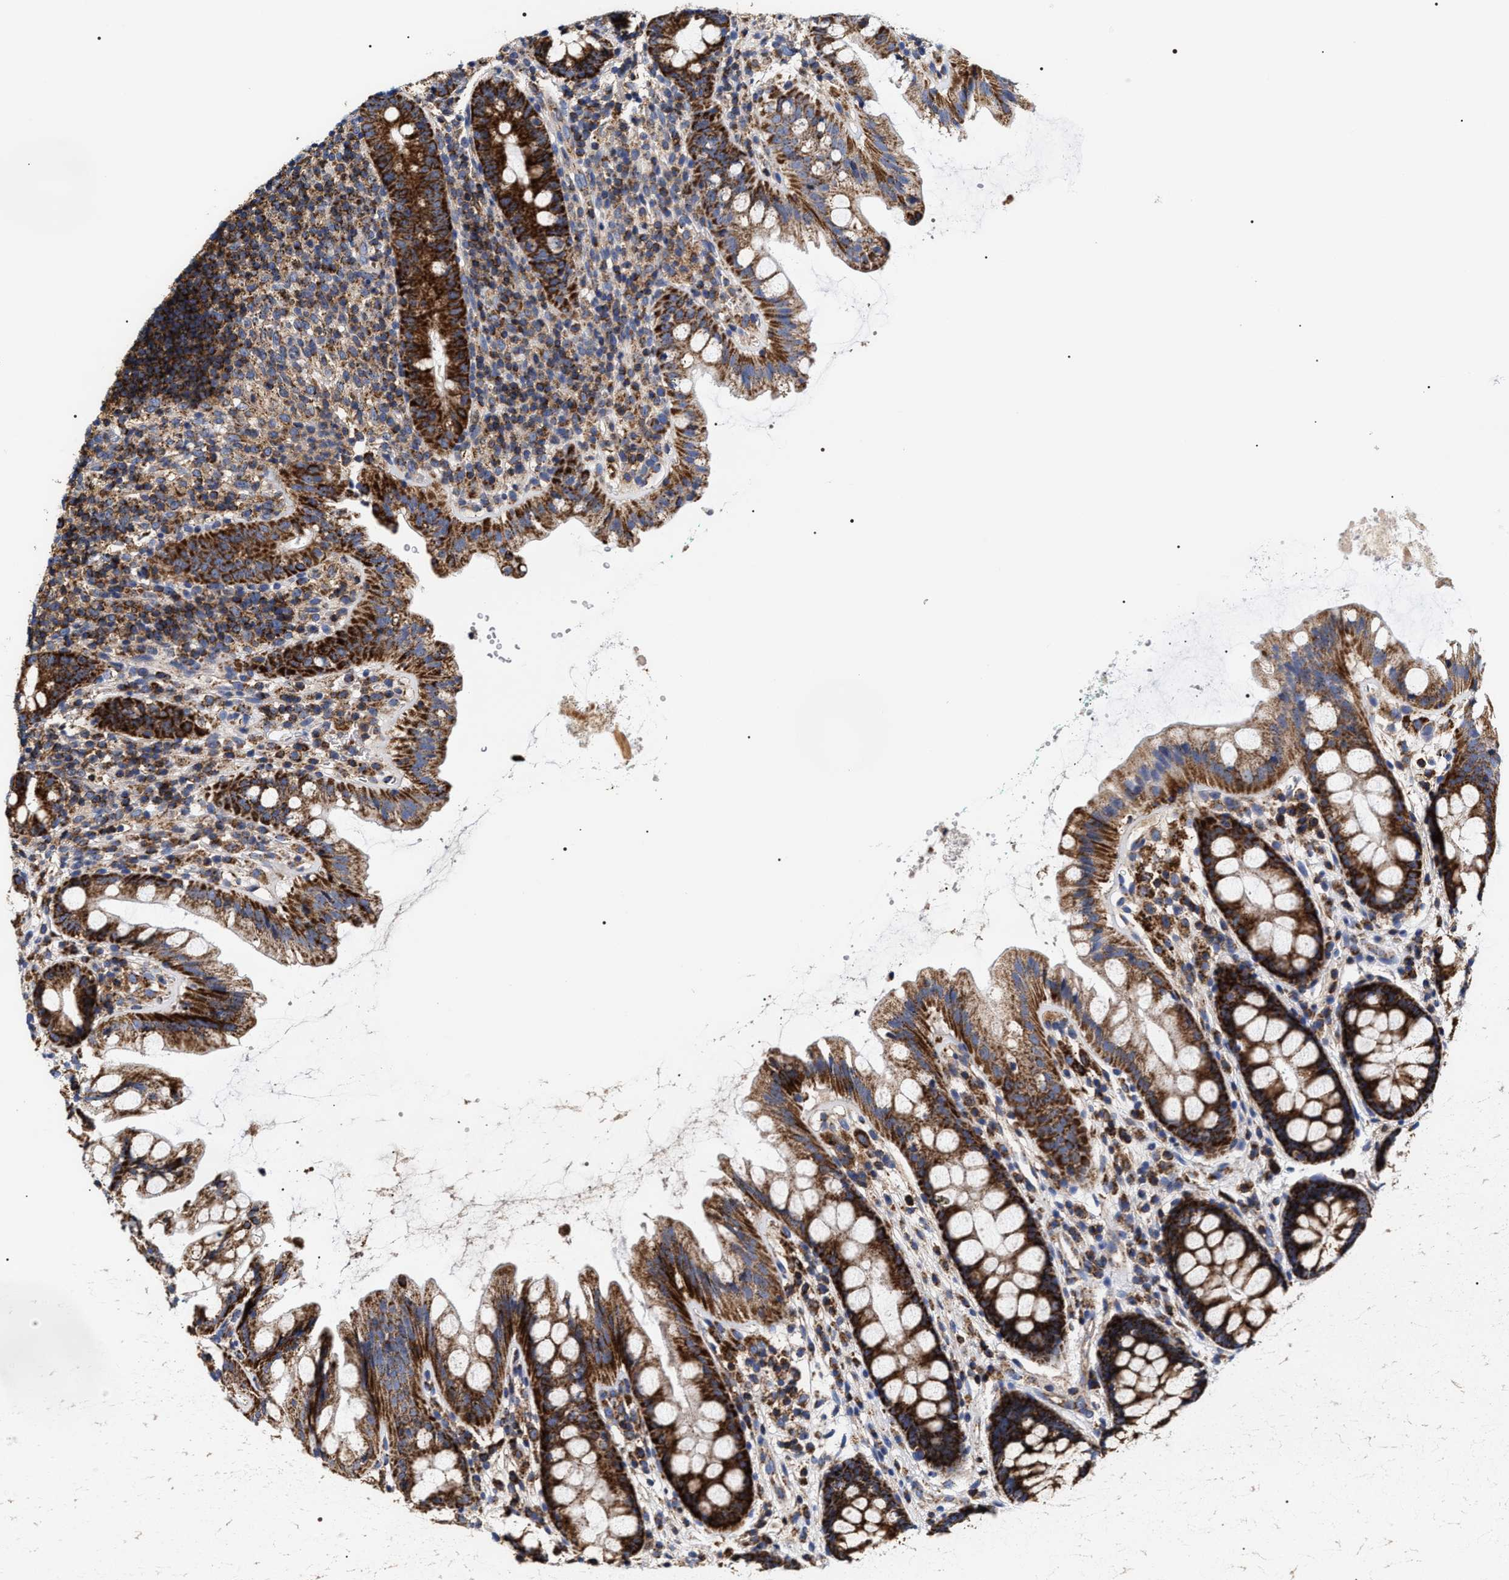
{"staining": {"intensity": "strong", "quantity": ">75%", "location": "cytoplasmic/membranous"}, "tissue": "rectum", "cell_type": "Glandular cells", "image_type": "normal", "snomed": [{"axis": "morphology", "description": "Normal tissue, NOS"}, {"axis": "topography", "description": "Rectum"}], "caption": "Rectum stained for a protein displays strong cytoplasmic/membranous positivity in glandular cells. (Brightfield microscopy of DAB IHC at high magnification).", "gene": "COG5", "patient": {"sex": "female", "age": 65}}